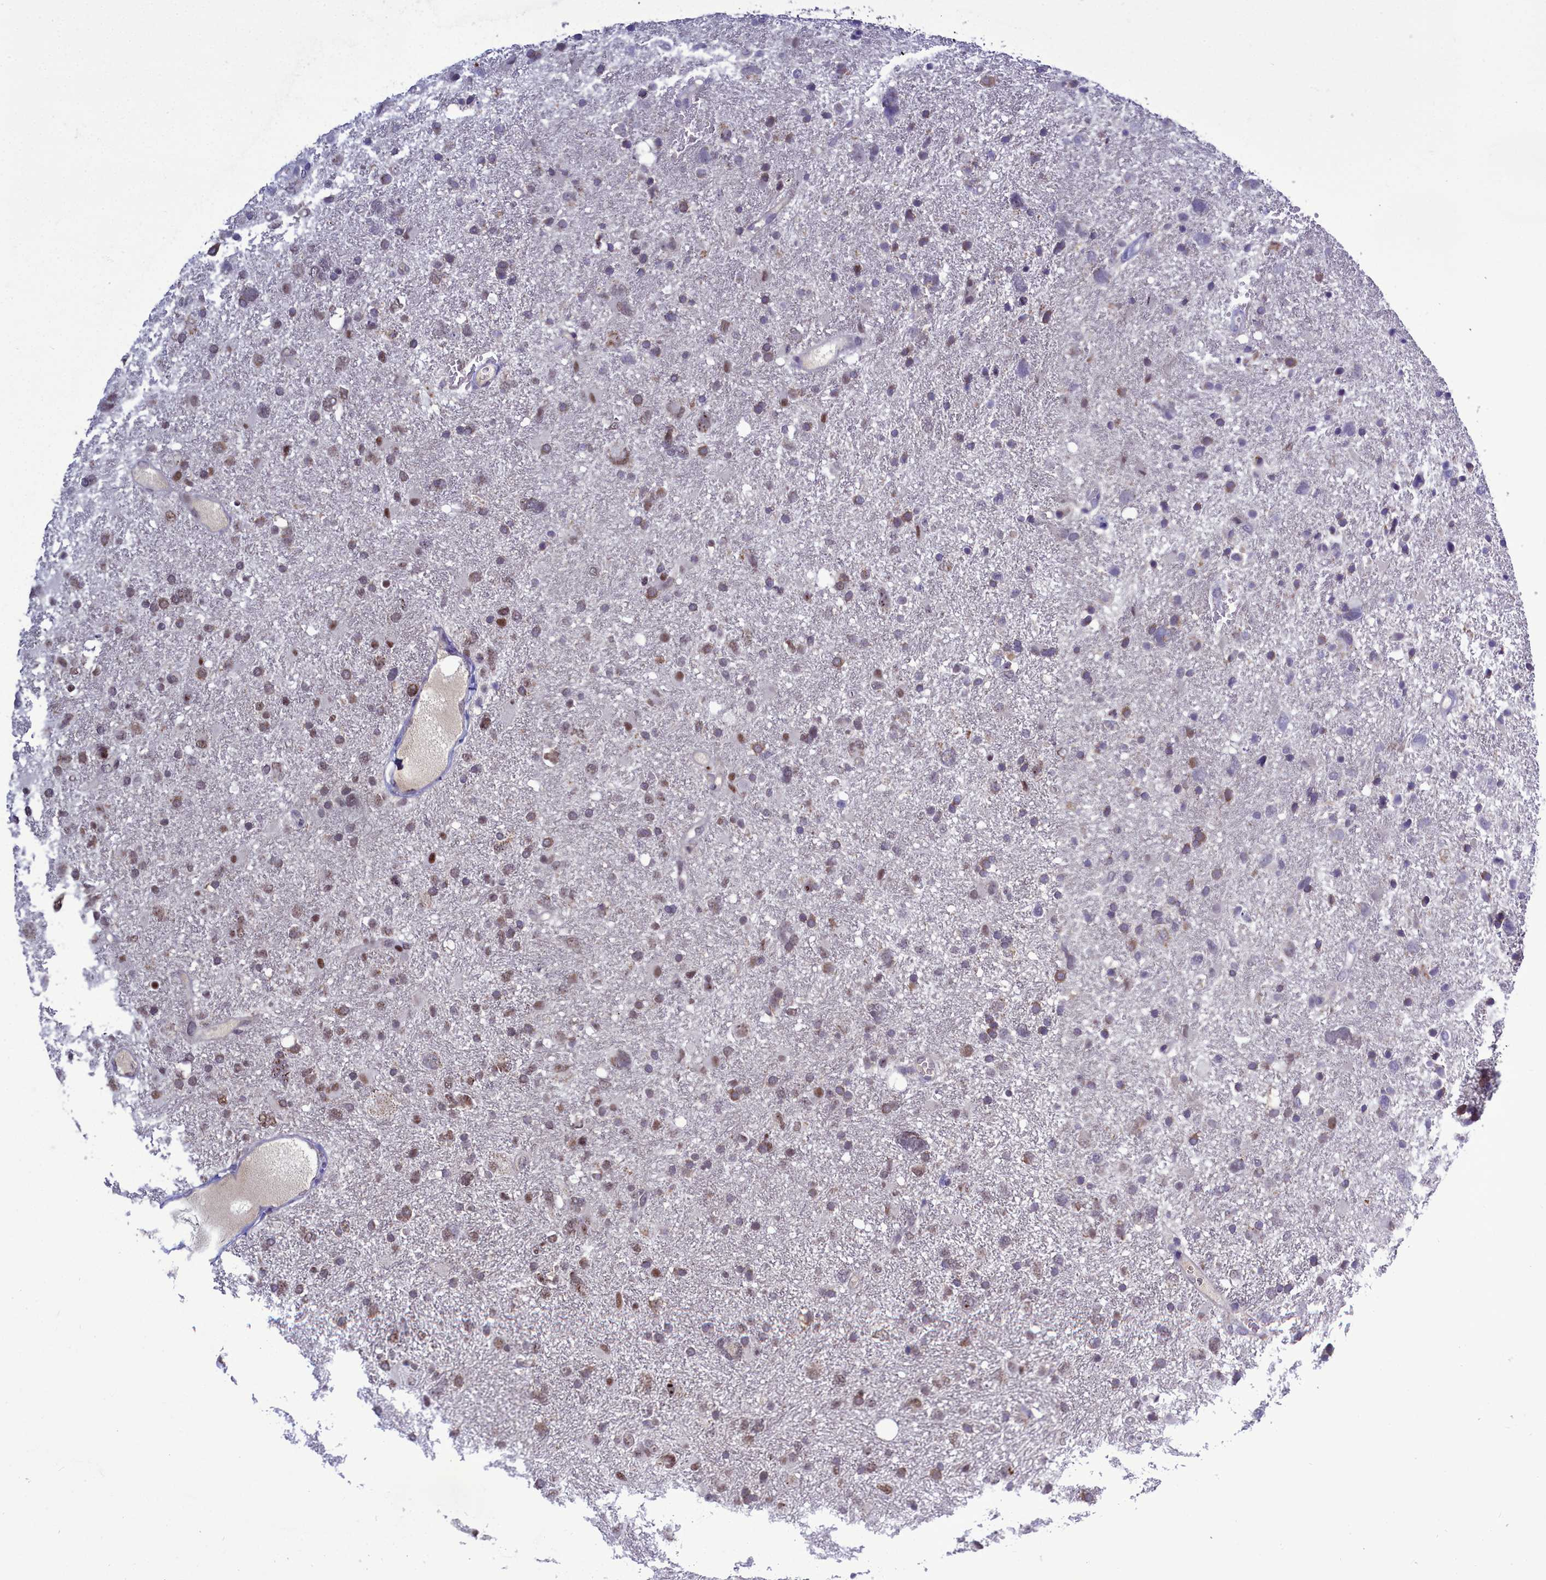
{"staining": {"intensity": "moderate", "quantity": "<25%", "location": "cytoplasmic/membranous,nuclear"}, "tissue": "glioma", "cell_type": "Tumor cells", "image_type": "cancer", "snomed": [{"axis": "morphology", "description": "Glioma, malignant, High grade"}, {"axis": "topography", "description": "Brain"}], "caption": "Human malignant high-grade glioma stained with a protein marker shows moderate staining in tumor cells.", "gene": "POM121L2", "patient": {"sex": "male", "age": 61}}